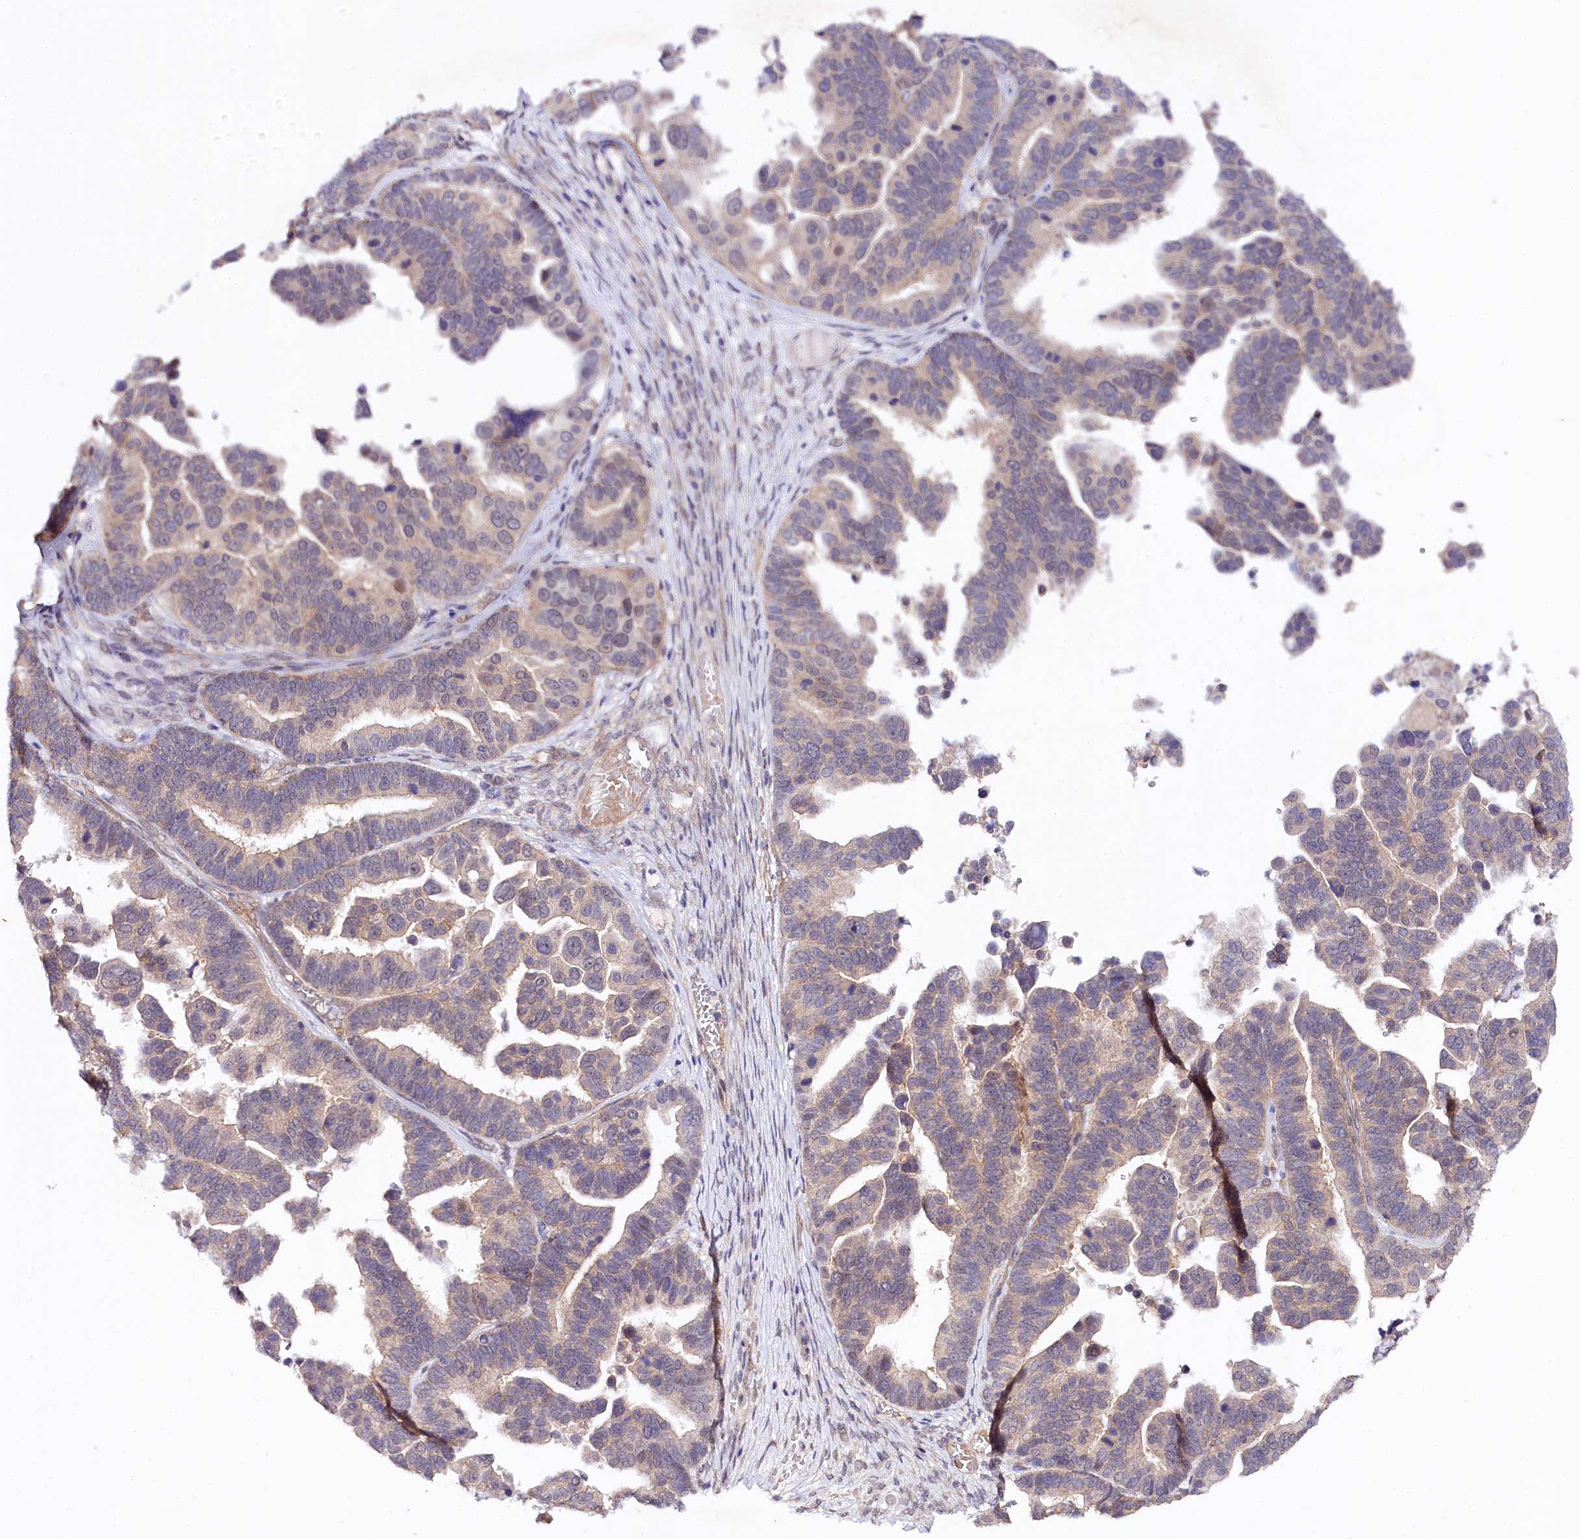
{"staining": {"intensity": "weak", "quantity": "<25%", "location": "cytoplasmic/membranous"}, "tissue": "ovarian cancer", "cell_type": "Tumor cells", "image_type": "cancer", "snomed": [{"axis": "morphology", "description": "Cystadenocarcinoma, serous, NOS"}, {"axis": "topography", "description": "Ovary"}], "caption": "High magnification brightfield microscopy of serous cystadenocarcinoma (ovarian) stained with DAB (brown) and counterstained with hematoxylin (blue): tumor cells show no significant staining.", "gene": "PHLDB1", "patient": {"sex": "female", "age": 56}}